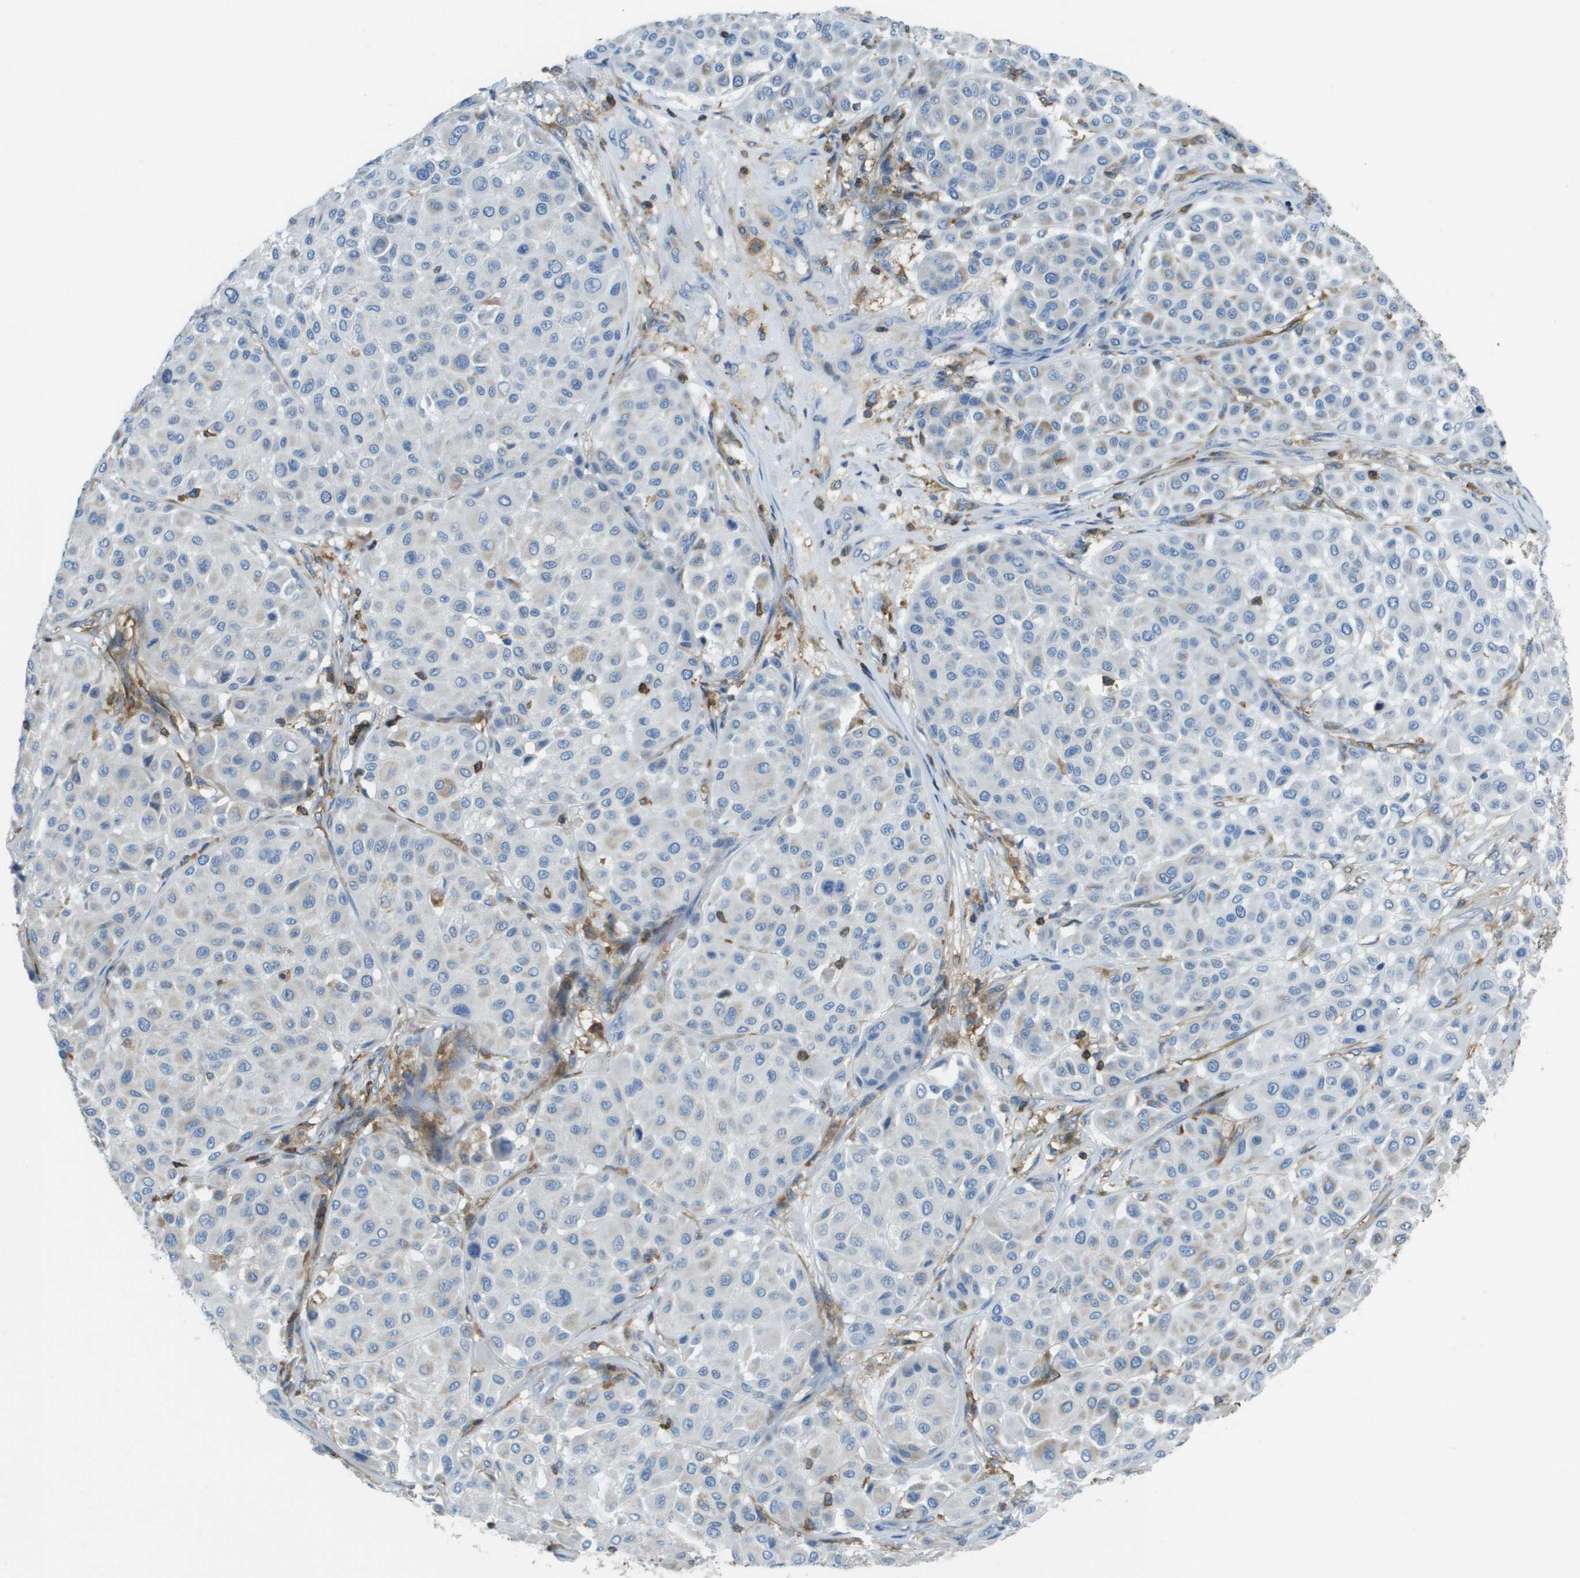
{"staining": {"intensity": "negative", "quantity": "none", "location": "none"}, "tissue": "melanoma", "cell_type": "Tumor cells", "image_type": "cancer", "snomed": [{"axis": "morphology", "description": "Malignant melanoma, Metastatic site"}, {"axis": "topography", "description": "Soft tissue"}], "caption": "The image shows no staining of tumor cells in melanoma.", "gene": "APBB1IP", "patient": {"sex": "male", "age": 41}}